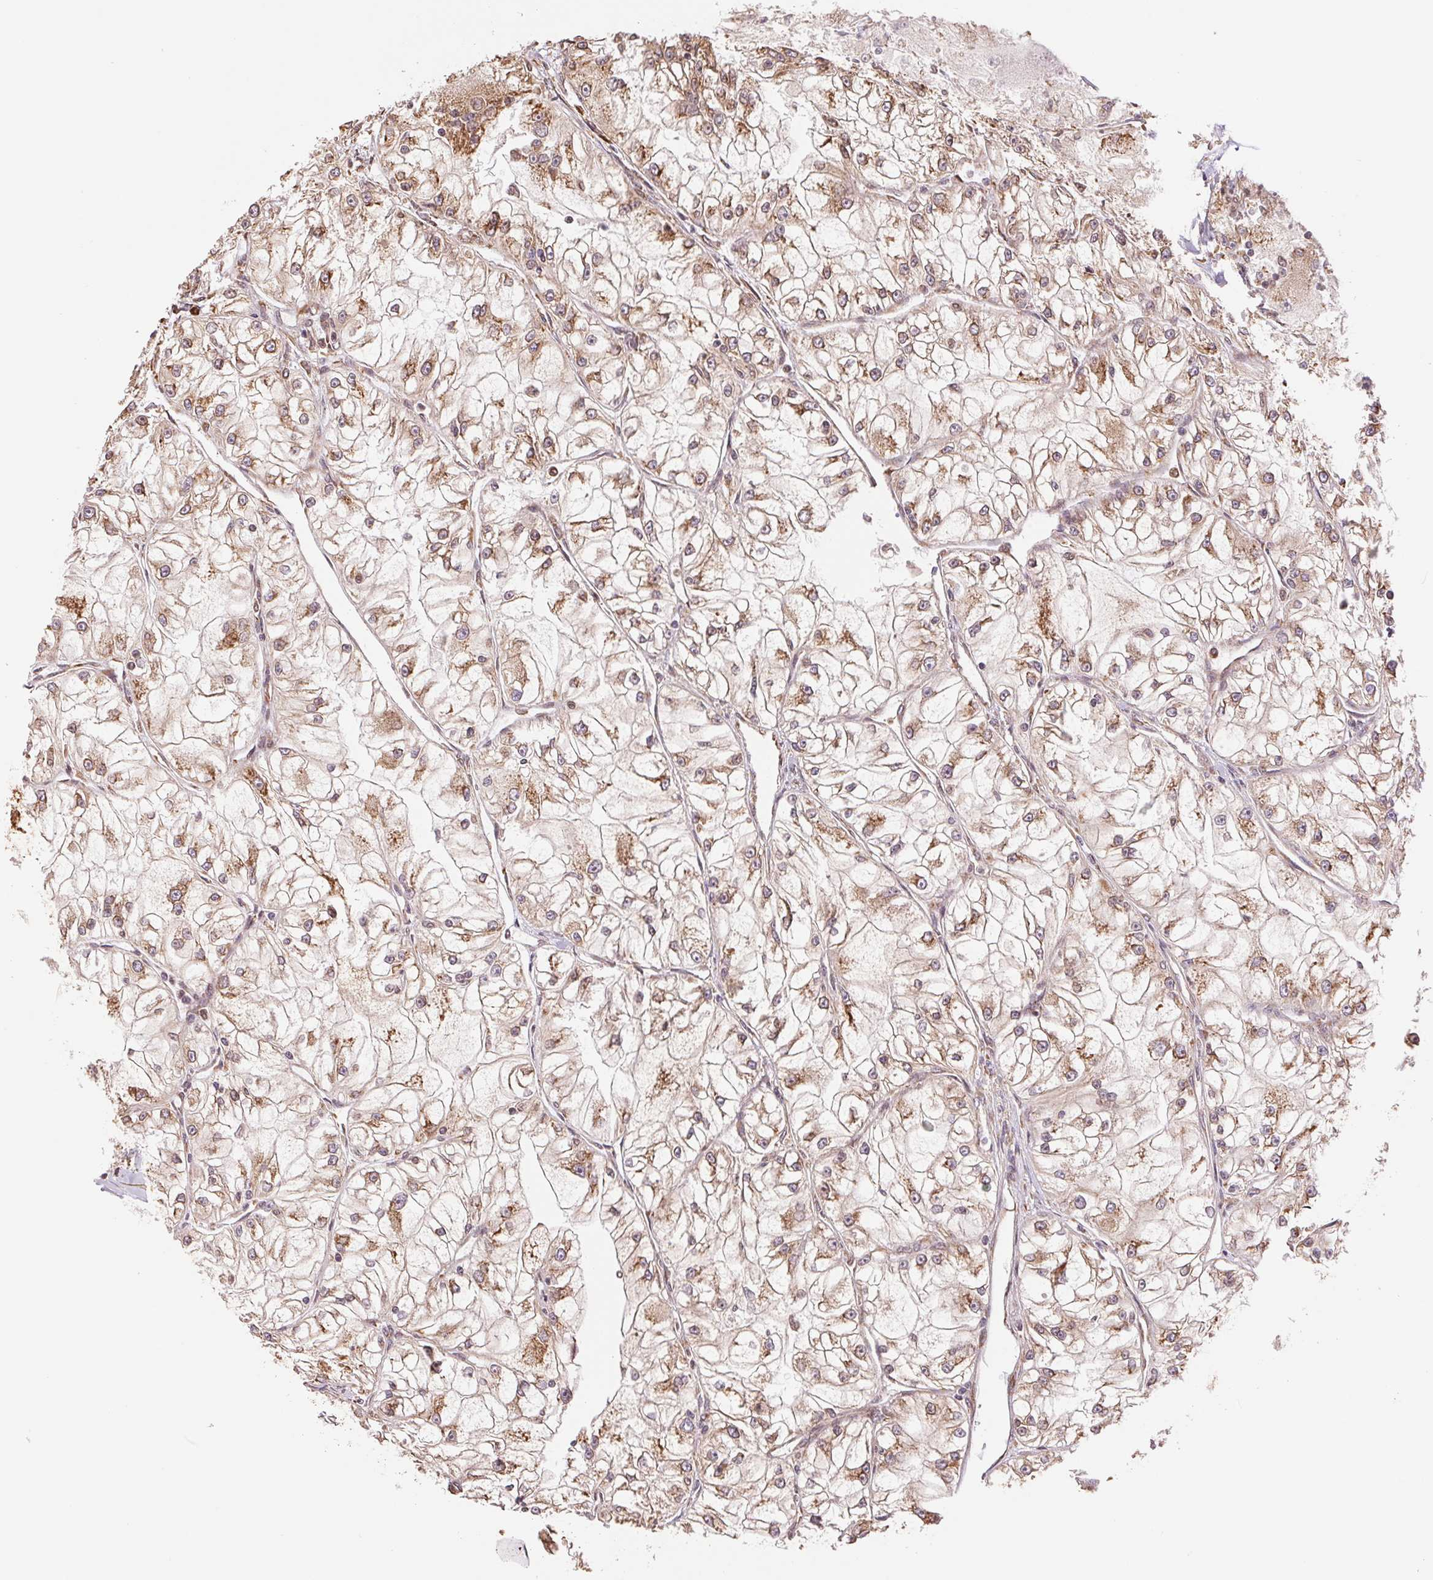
{"staining": {"intensity": "moderate", "quantity": ">75%", "location": "cytoplasmic/membranous"}, "tissue": "renal cancer", "cell_type": "Tumor cells", "image_type": "cancer", "snomed": [{"axis": "morphology", "description": "Adenocarcinoma, NOS"}, {"axis": "topography", "description": "Kidney"}], "caption": "High-power microscopy captured an immunohistochemistry (IHC) micrograph of renal cancer, revealing moderate cytoplasmic/membranous expression in about >75% of tumor cells.", "gene": "RPN1", "patient": {"sex": "female", "age": 72}}